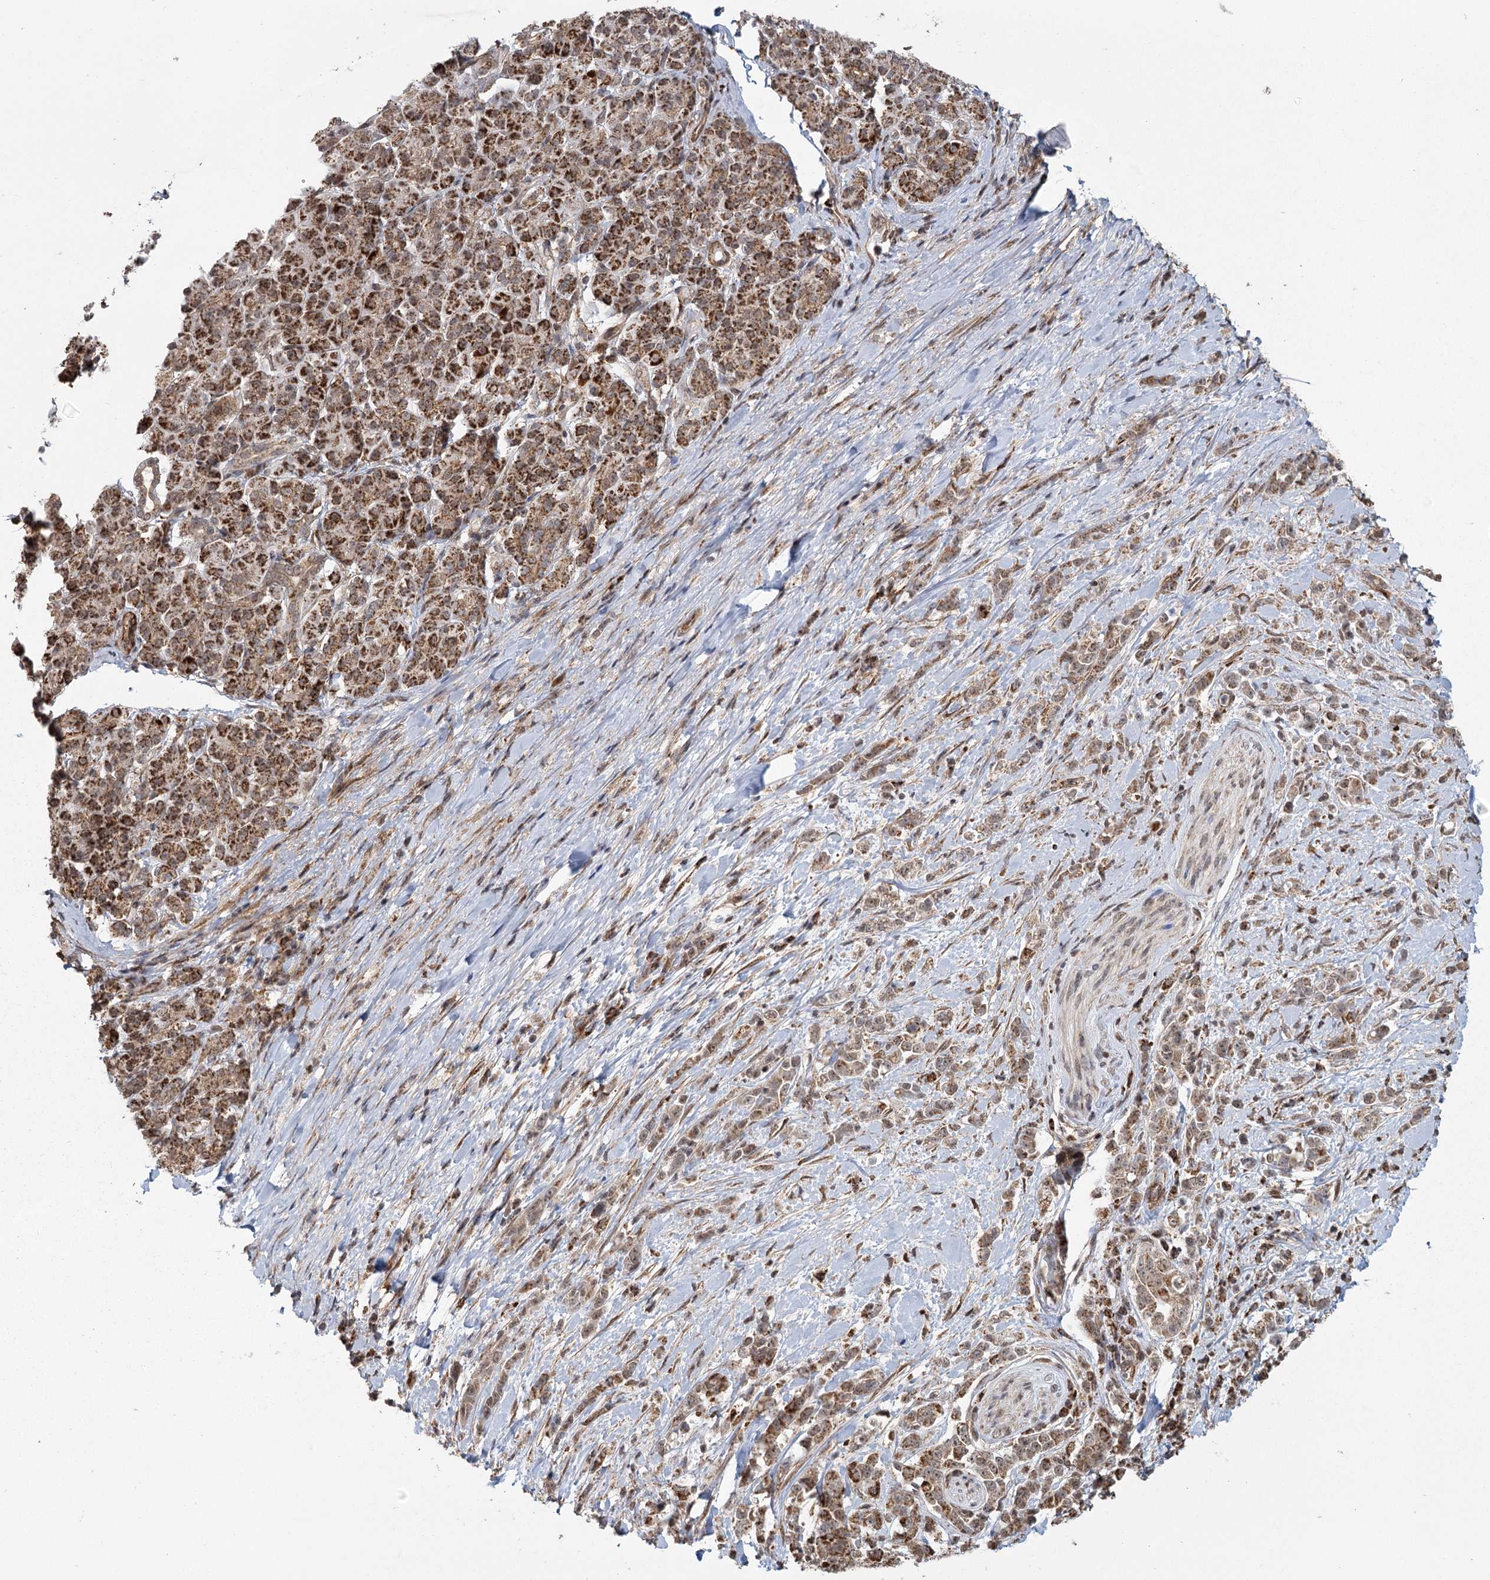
{"staining": {"intensity": "moderate", "quantity": ">75%", "location": "cytoplasmic/membranous"}, "tissue": "pancreatic cancer", "cell_type": "Tumor cells", "image_type": "cancer", "snomed": [{"axis": "morphology", "description": "Normal tissue, NOS"}, {"axis": "morphology", "description": "Adenocarcinoma, NOS"}, {"axis": "topography", "description": "Pancreas"}], "caption": "The micrograph shows staining of pancreatic cancer, revealing moderate cytoplasmic/membranous protein expression (brown color) within tumor cells.", "gene": "ZCCHC24", "patient": {"sex": "female", "age": 64}}